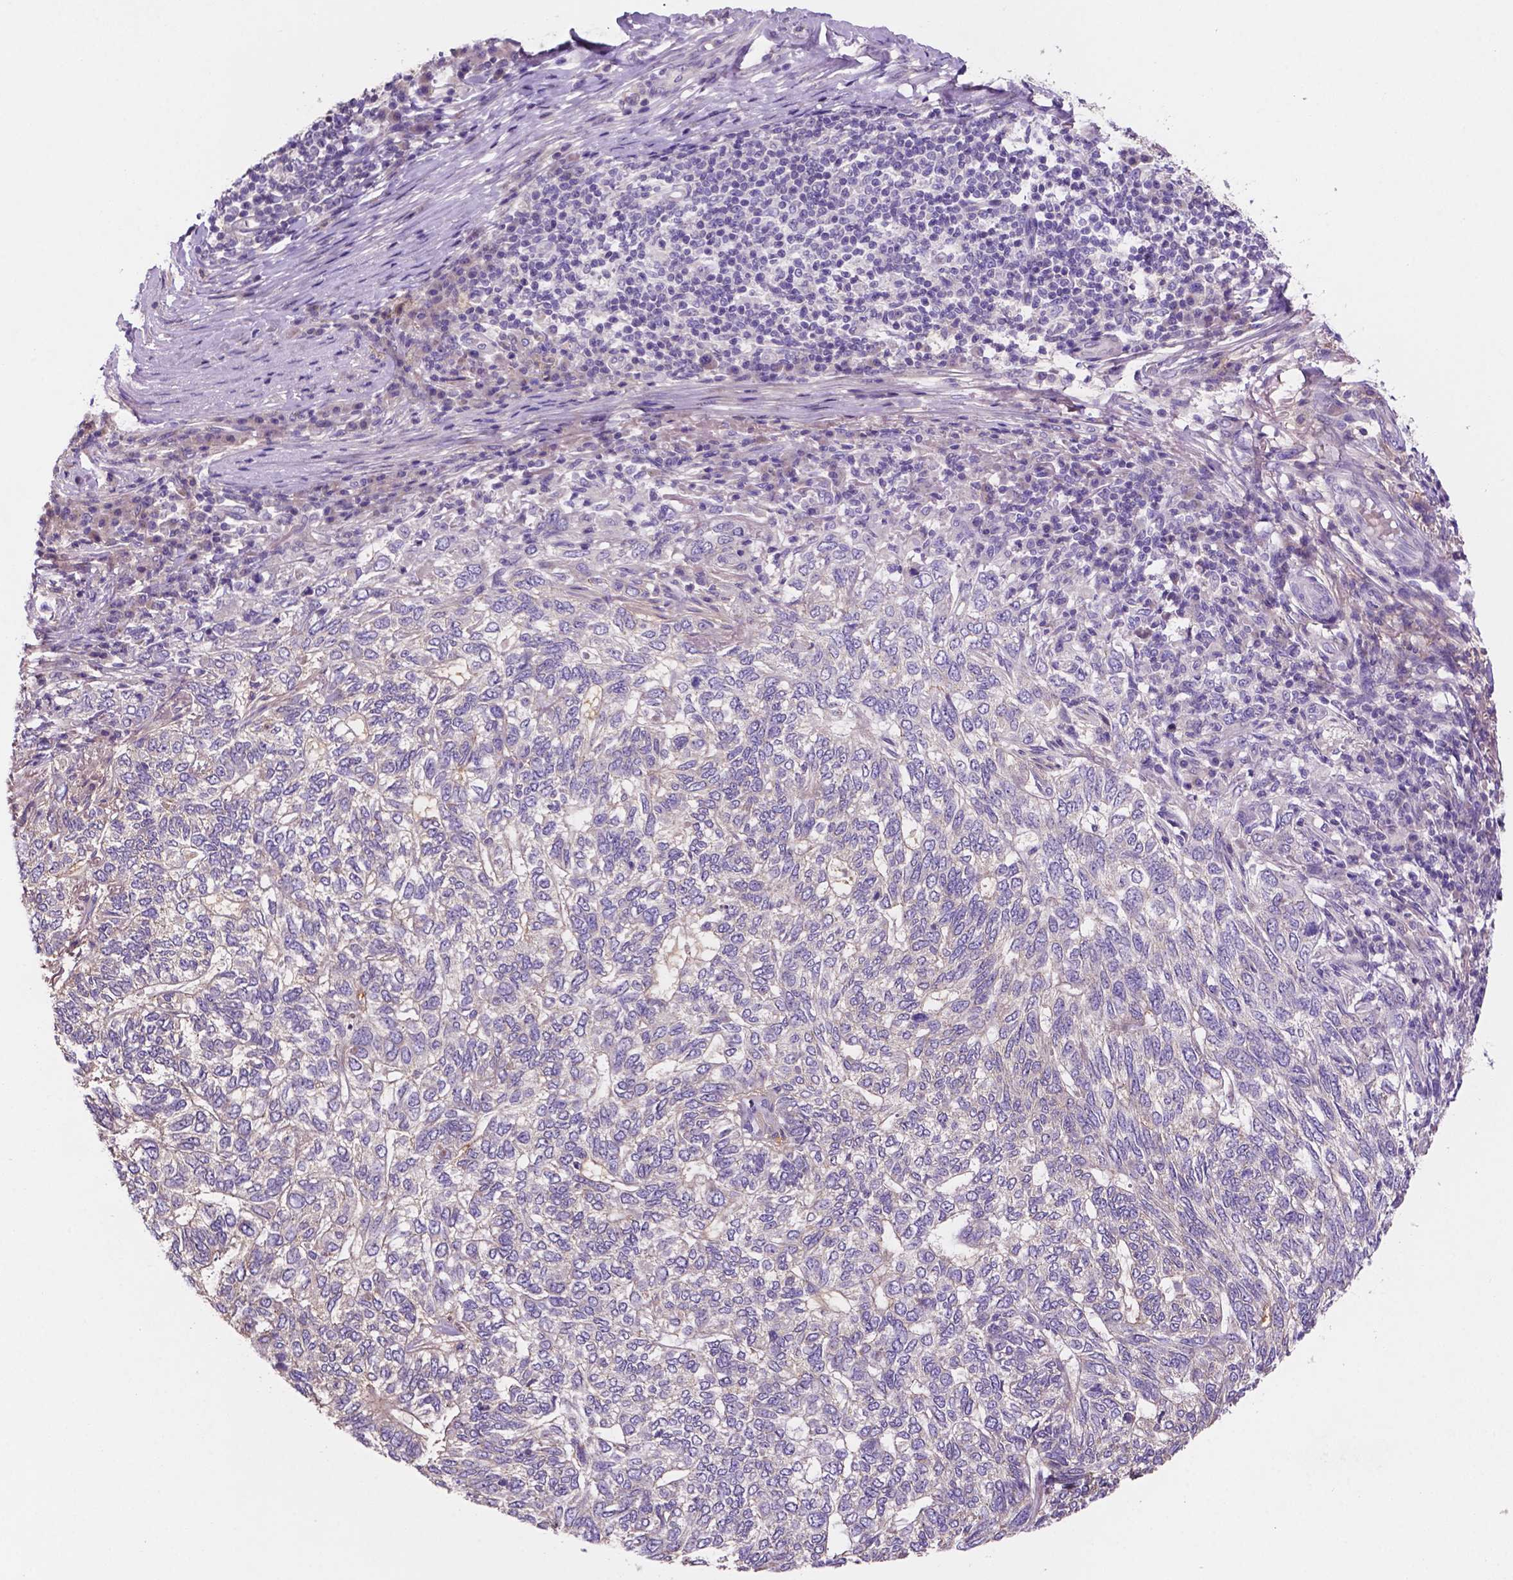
{"staining": {"intensity": "negative", "quantity": "none", "location": "none"}, "tissue": "skin cancer", "cell_type": "Tumor cells", "image_type": "cancer", "snomed": [{"axis": "morphology", "description": "Basal cell carcinoma"}, {"axis": "topography", "description": "Skin"}], "caption": "Immunohistochemistry (IHC) of basal cell carcinoma (skin) shows no positivity in tumor cells.", "gene": "MKRN2OS", "patient": {"sex": "female", "age": 65}}